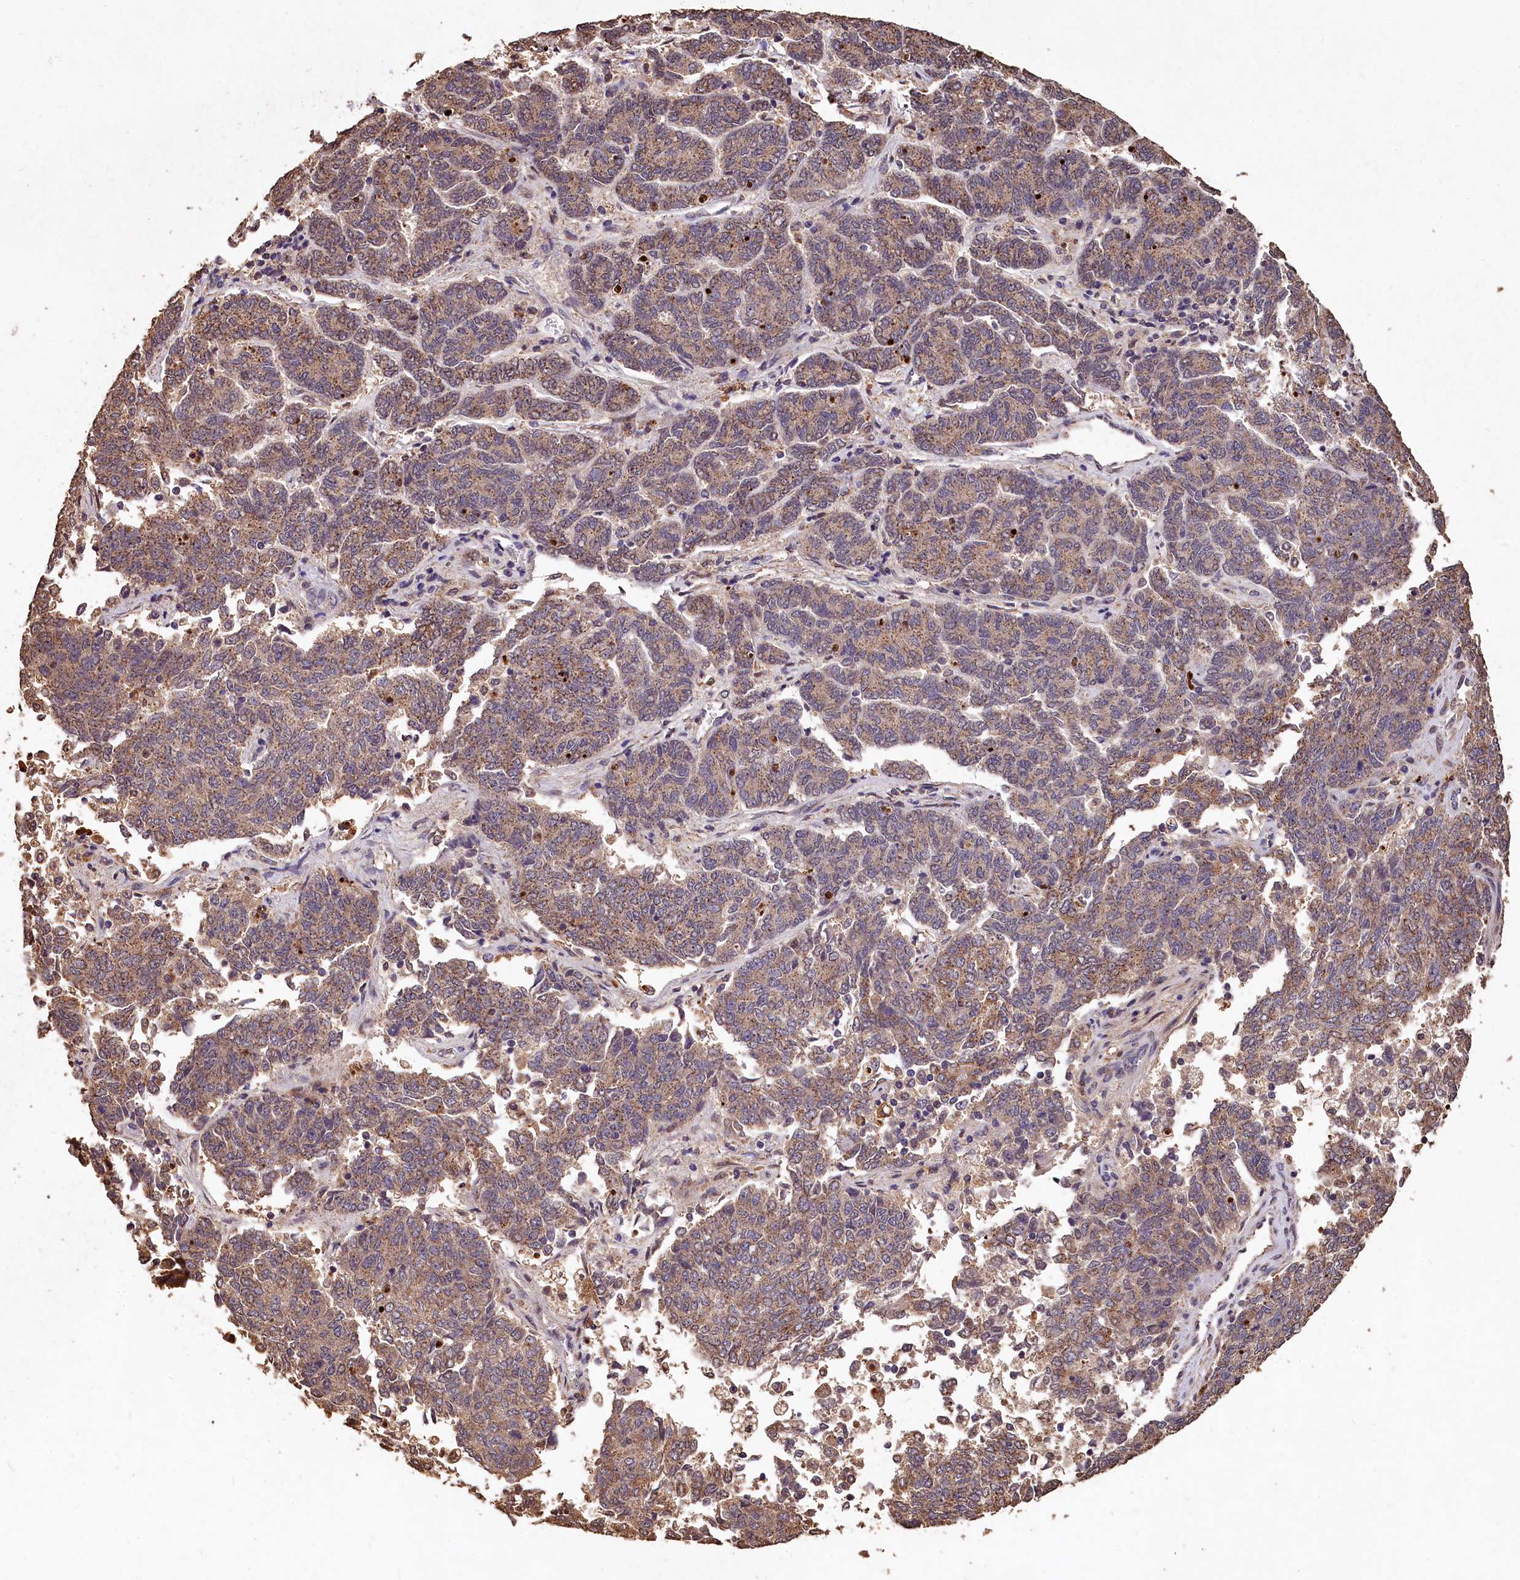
{"staining": {"intensity": "moderate", "quantity": ">75%", "location": "cytoplasmic/membranous"}, "tissue": "endometrial cancer", "cell_type": "Tumor cells", "image_type": "cancer", "snomed": [{"axis": "morphology", "description": "Adenocarcinoma, NOS"}, {"axis": "topography", "description": "Endometrium"}], "caption": "Moderate cytoplasmic/membranous staining for a protein is present in approximately >75% of tumor cells of endometrial cancer using IHC.", "gene": "LSM4", "patient": {"sex": "female", "age": 80}}